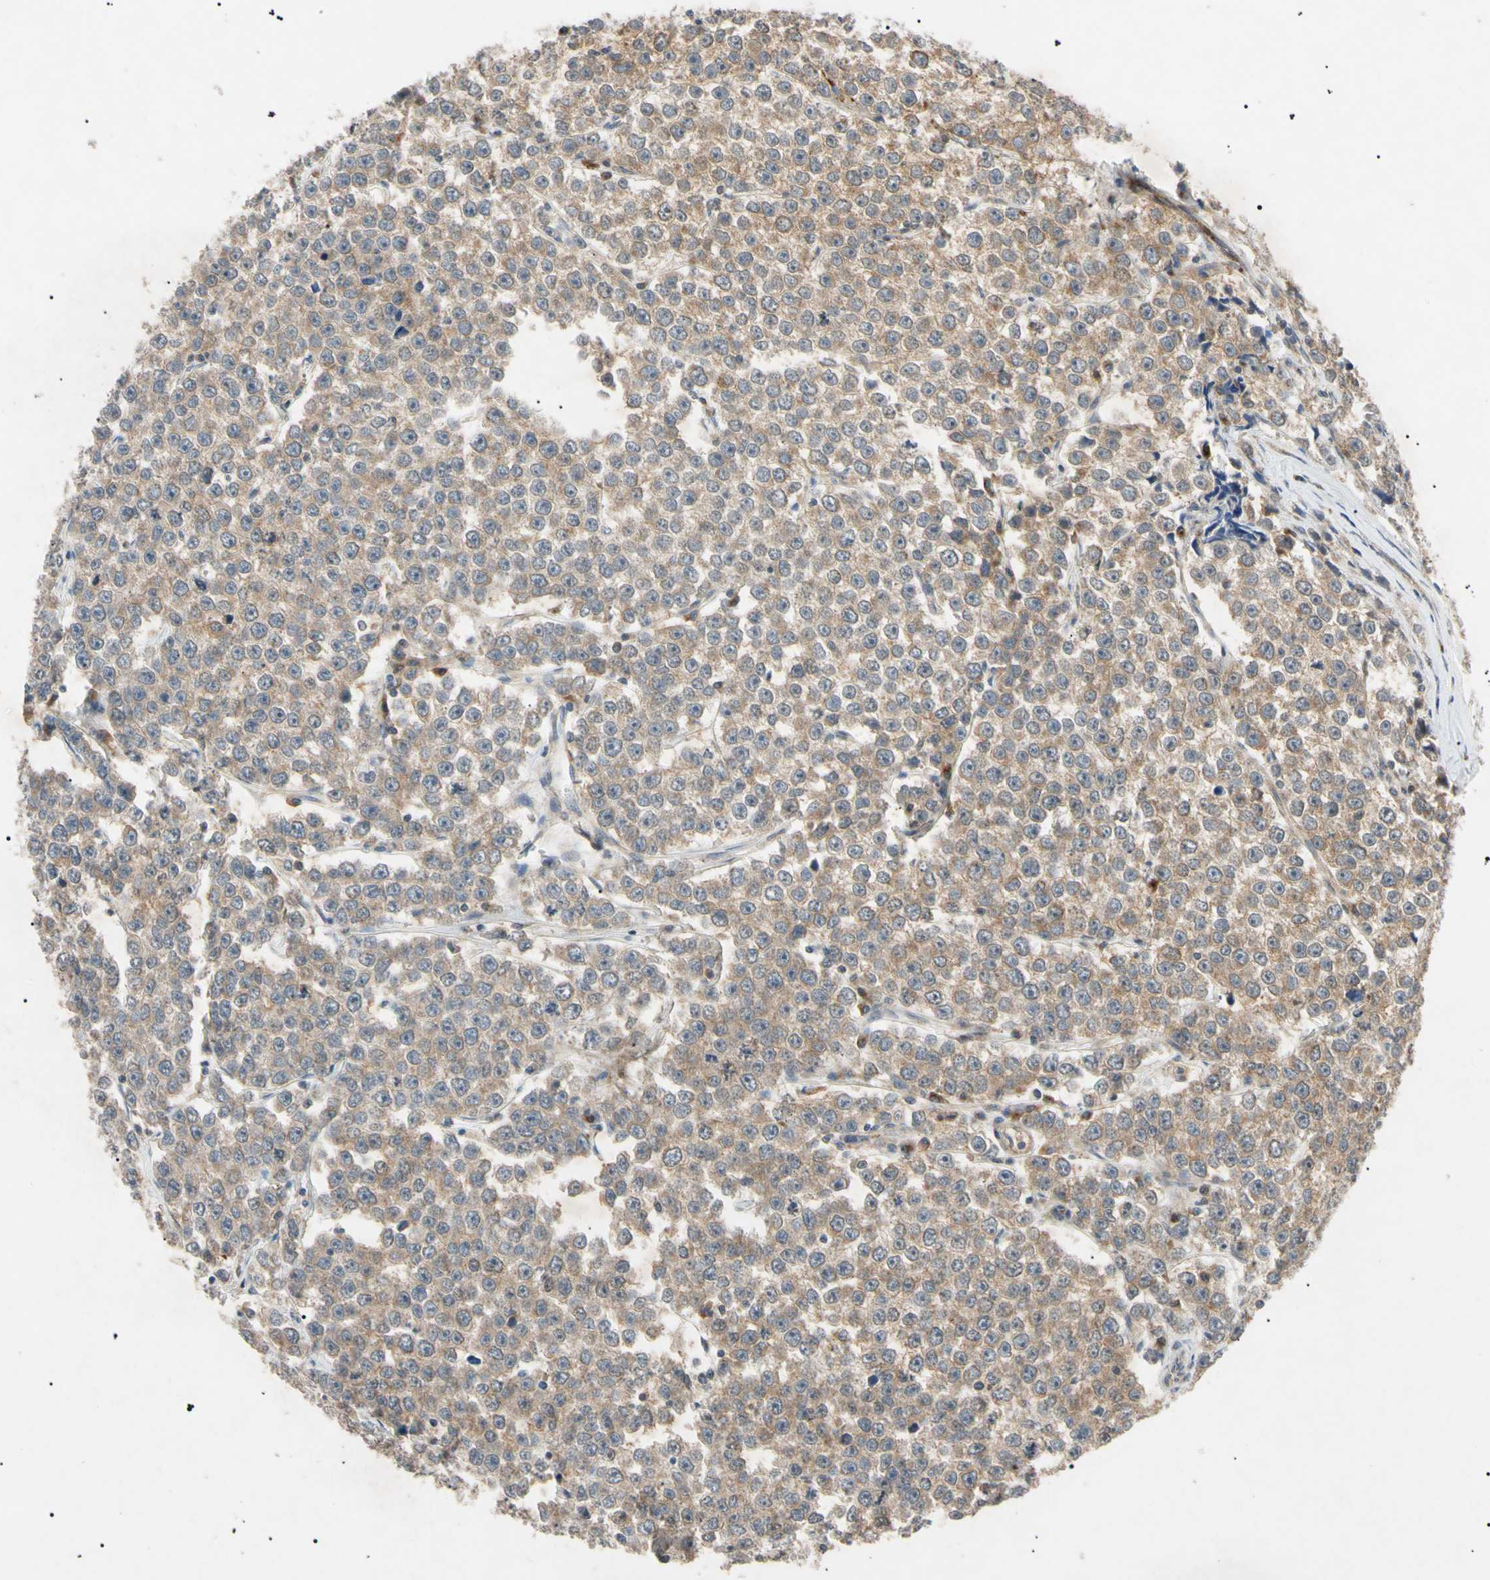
{"staining": {"intensity": "weak", "quantity": "25%-75%", "location": "cytoplasmic/membranous"}, "tissue": "testis cancer", "cell_type": "Tumor cells", "image_type": "cancer", "snomed": [{"axis": "morphology", "description": "Seminoma, NOS"}, {"axis": "morphology", "description": "Carcinoma, Embryonal, NOS"}, {"axis": "topography", "description": "Testis"}], "caption": "Testis cancer (embryonal carcinoma) tissue displays weak cytoplasmic/membranous staining in about 25%-75% of tumor cells, visualized by immunohistochemistry. (Brightfield microscopy of DAB IHC at high magnification).", "gene": "TUBB4A", "patient": {"sex": "male", "age": 52}}